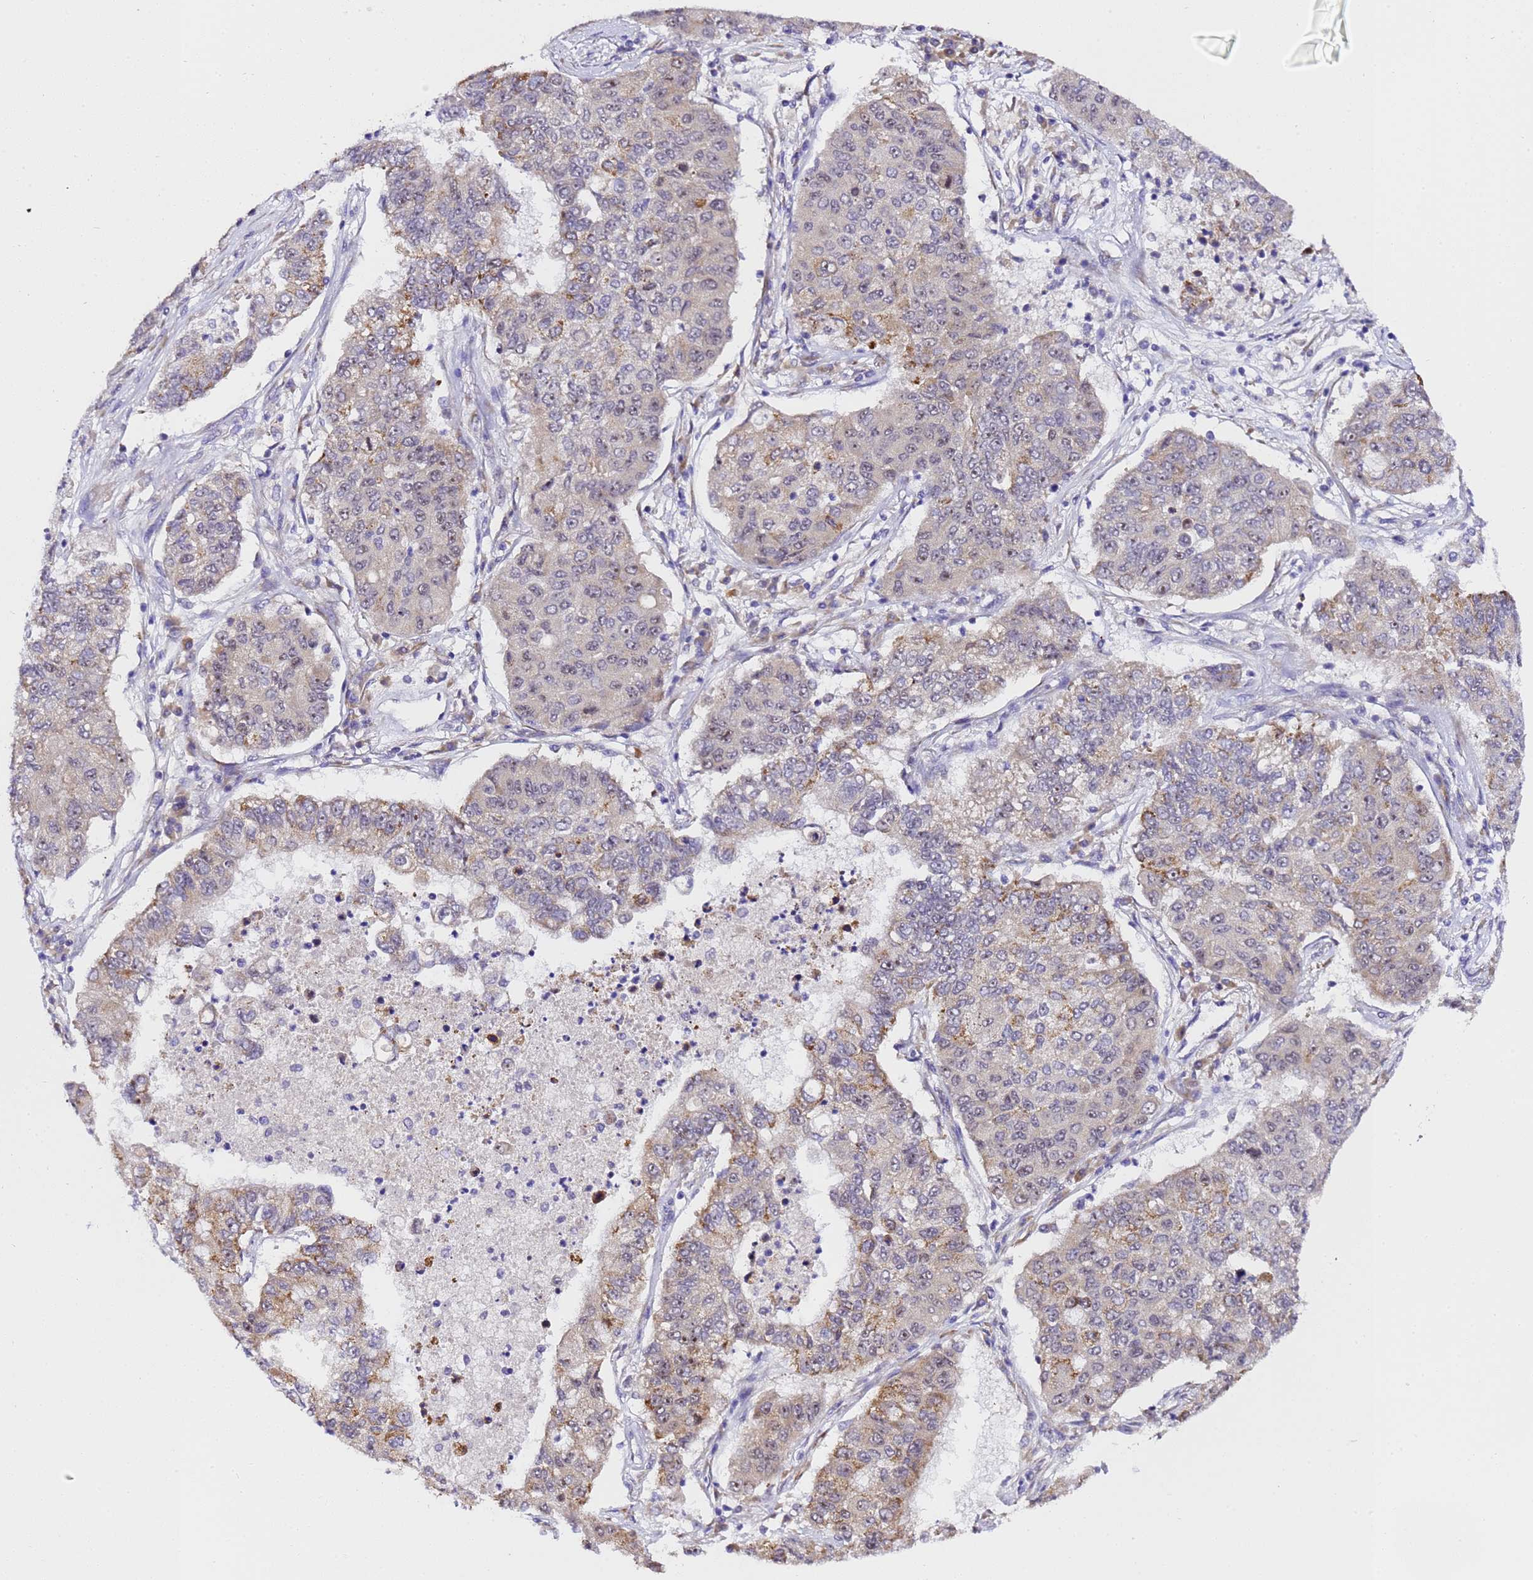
{"staining": {"intensity": "moderate", "quantity": "<25%", "location": "cytoplasmic/membranous"}, "tissue": "lung cancer", "cell_type": "Tumor cells", "image_type": "cancer", "snomed": [{"axis": "morphology", "description": "Squamous cell carcinoma, NOS"}, {"axis": "topography", "description": "Lung"}], "caption": "Human lung cancer (squamous cell carcinoma) stained with a brown dye shows moderate cytoplasmic/membranous positive expression in about <25% of tumor cells.", "gene": "SLX4IP", "patient": {"sex": "male", "age": 74}}